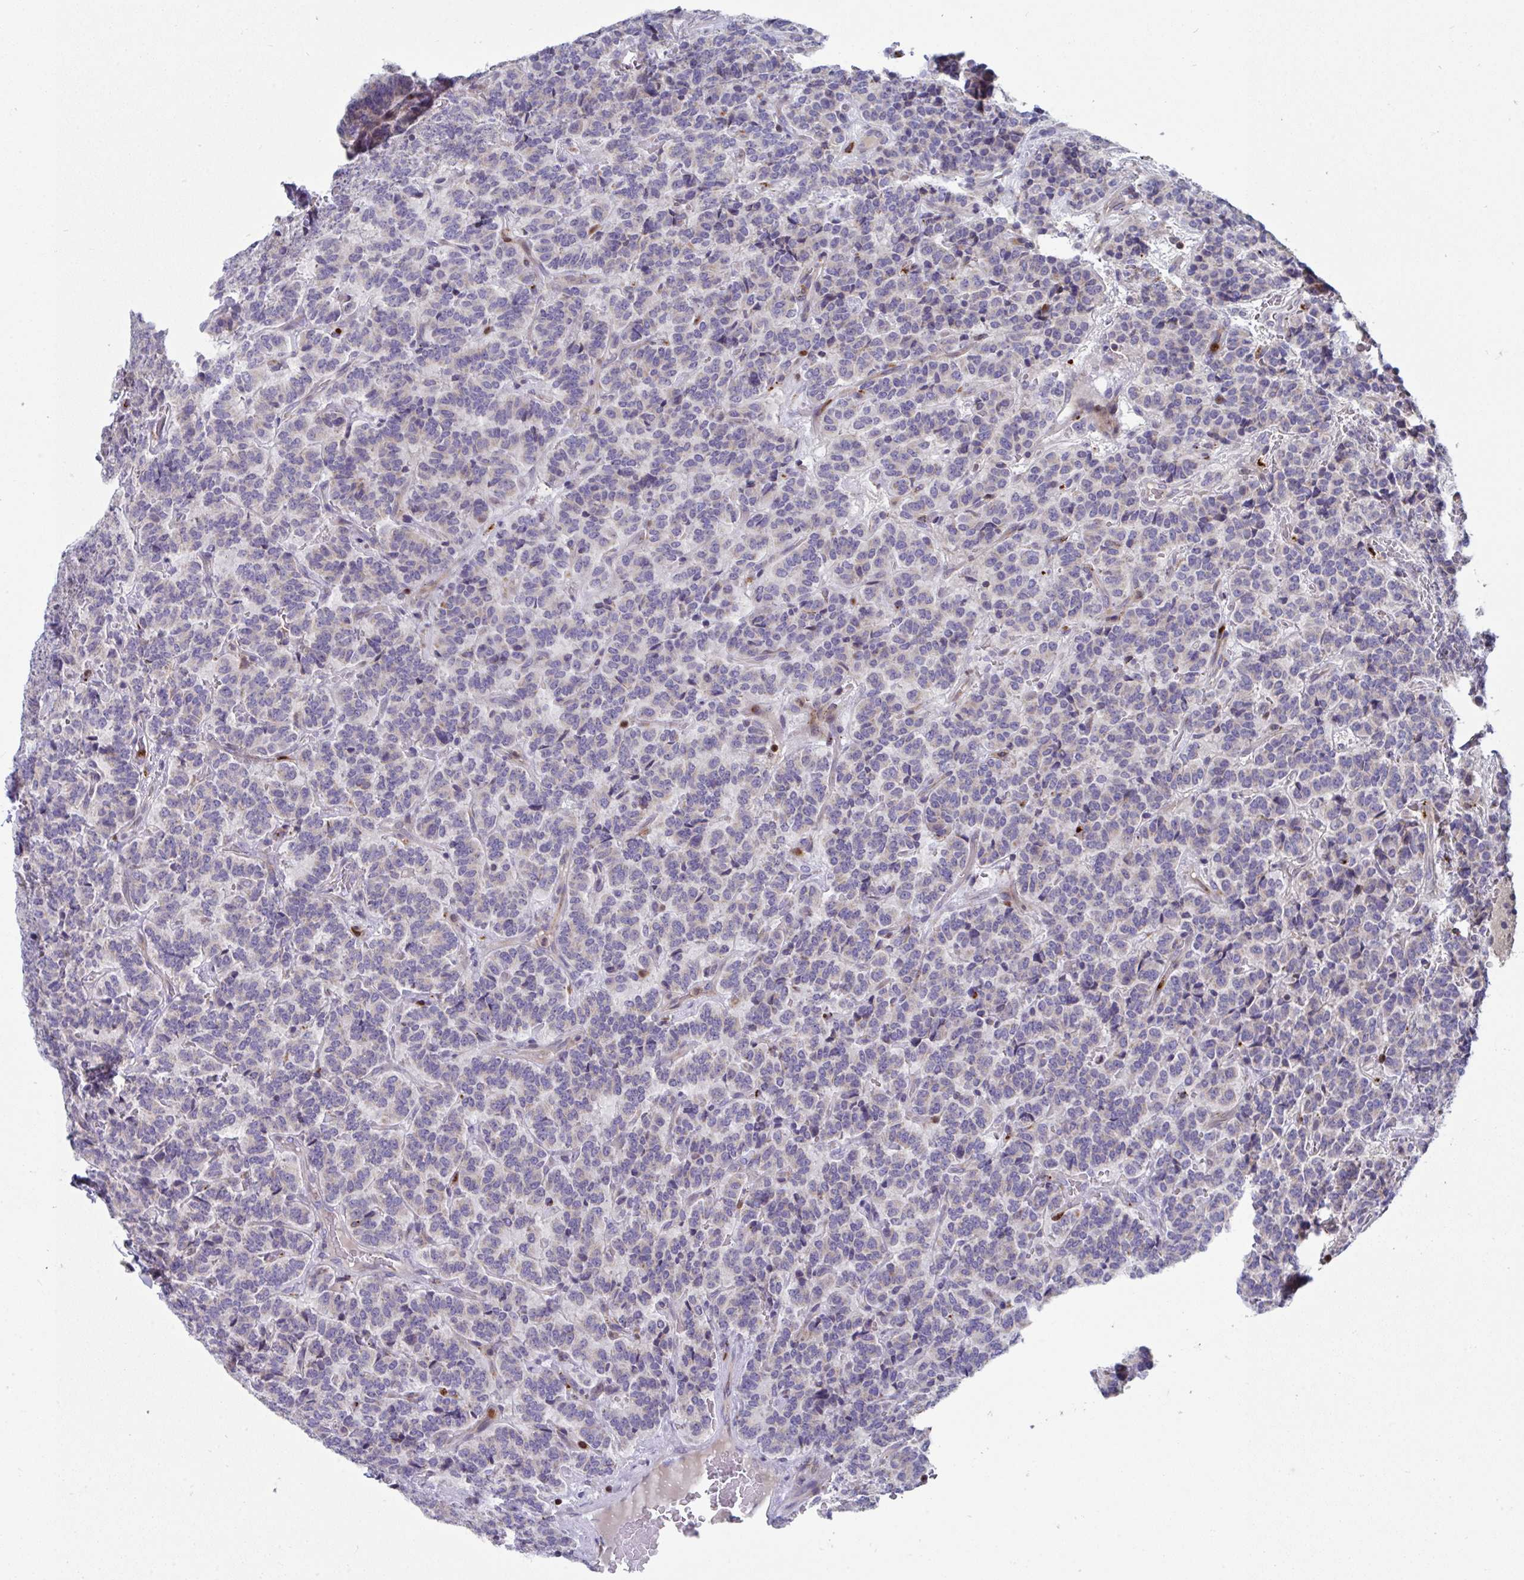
{"staining": {"intensity": "negative", "quantity": "none", "location": "none"}, "tissue": "carcinoid", "cell_type": "Tumor cells", "image_type": "cancer", "snomed": [{"axis": "morphology", "description": "Carcinoid, malignant, NOS"}, {"axis": "topography", "description": "Pancreas"}], "caption": "A photomicrograph of carcinoid stained for a protein shows no brown staining in tumor cells.", "gene": "AOC2", "patient": {"sex": "male", "age": 36}}